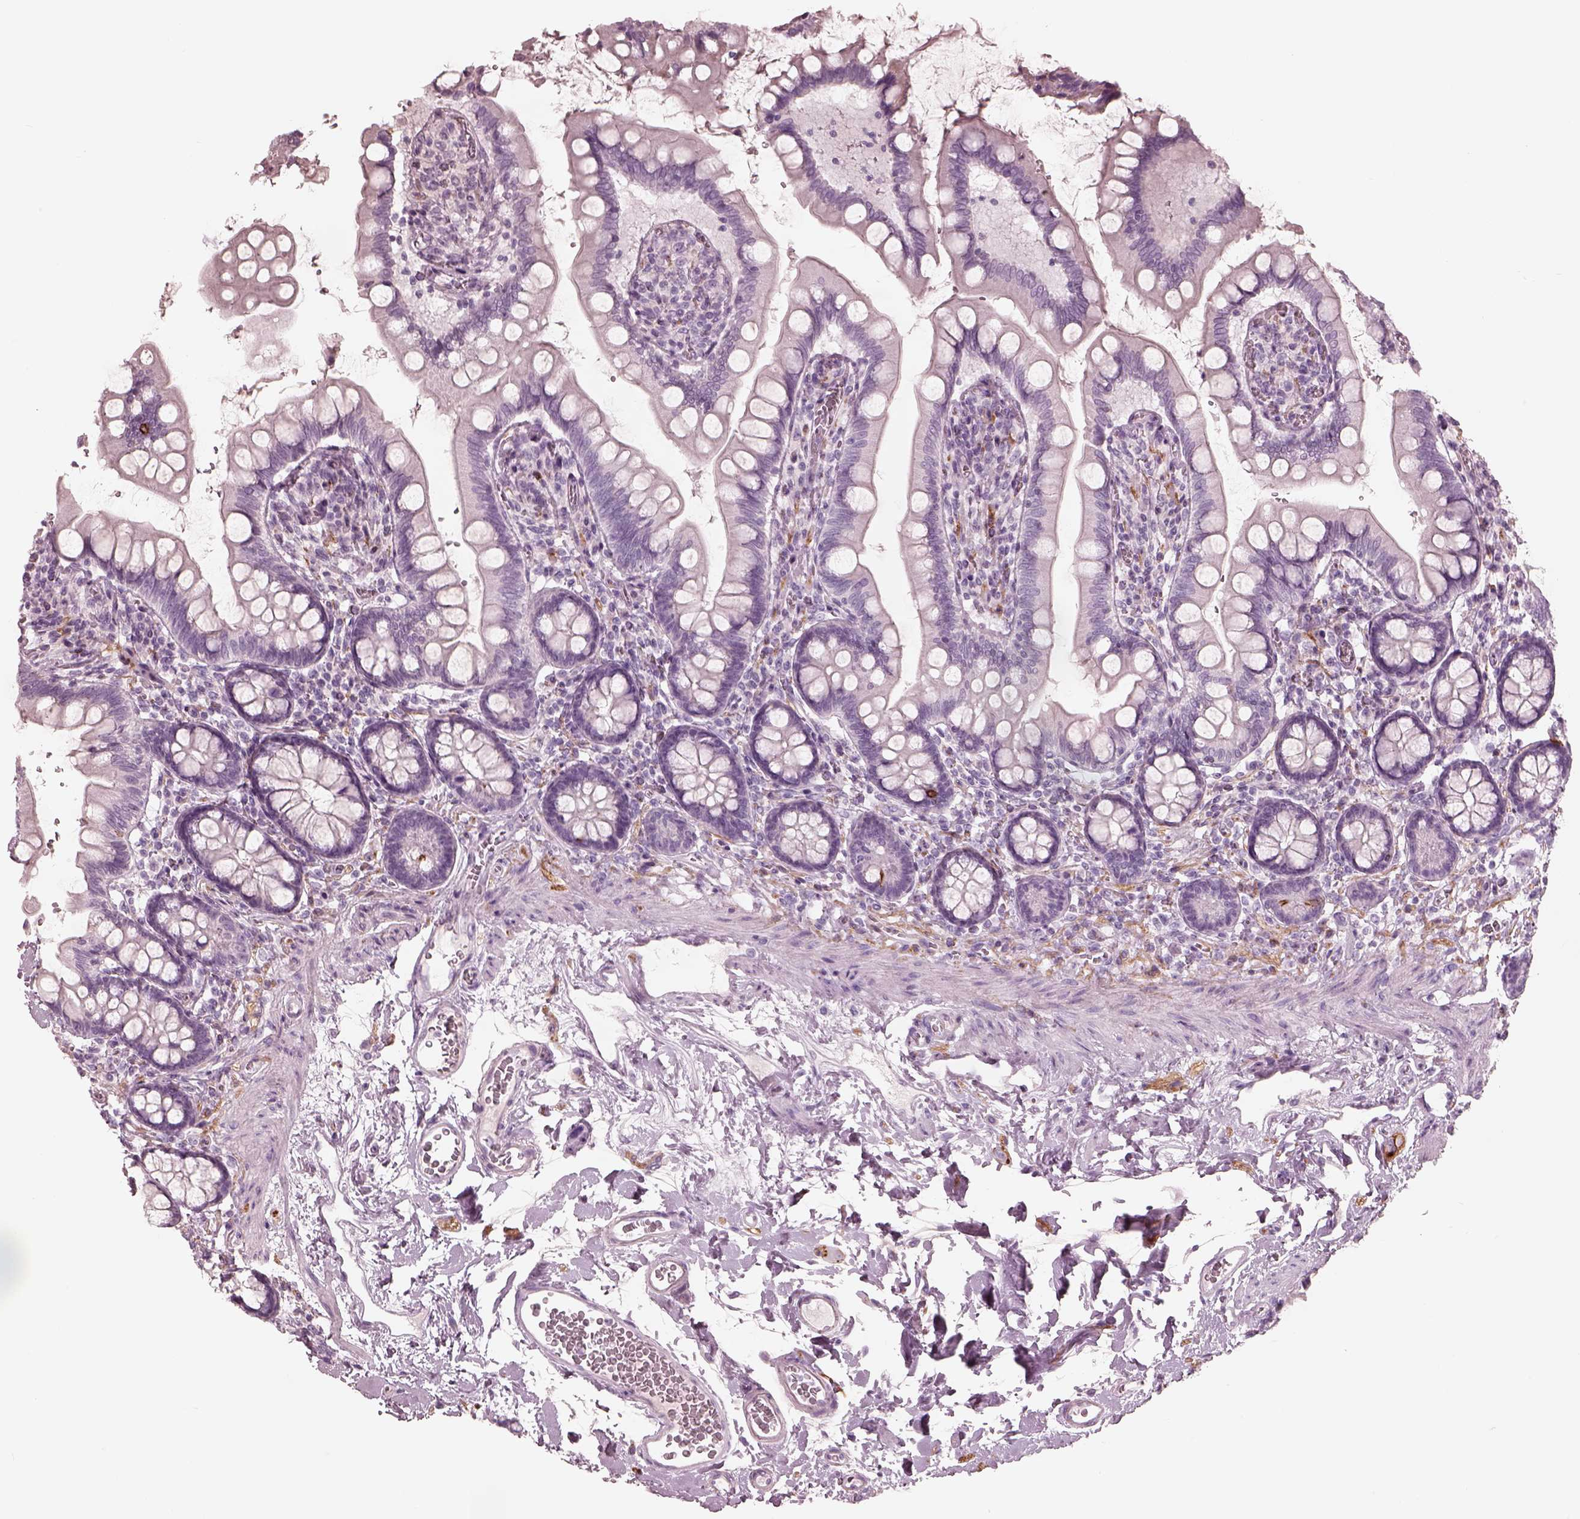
{"staining": {"intensity": "negative", "quantity": "none", "location": "none"}, "tissue": "small intestine", "cell_type": "Glandular cells", "image_type": "normal", "snomed": [{"axis": "morphology", "description": "Normal tissue, NOS"}, {"axis": "topography", "description": "Small intestine"}], "caption": "Human small intestine stained for a protein using IHC exhibits no positivity in glandular cells.", "gene": "CADM2", "patient": {"sex": "female", "age": 56}}